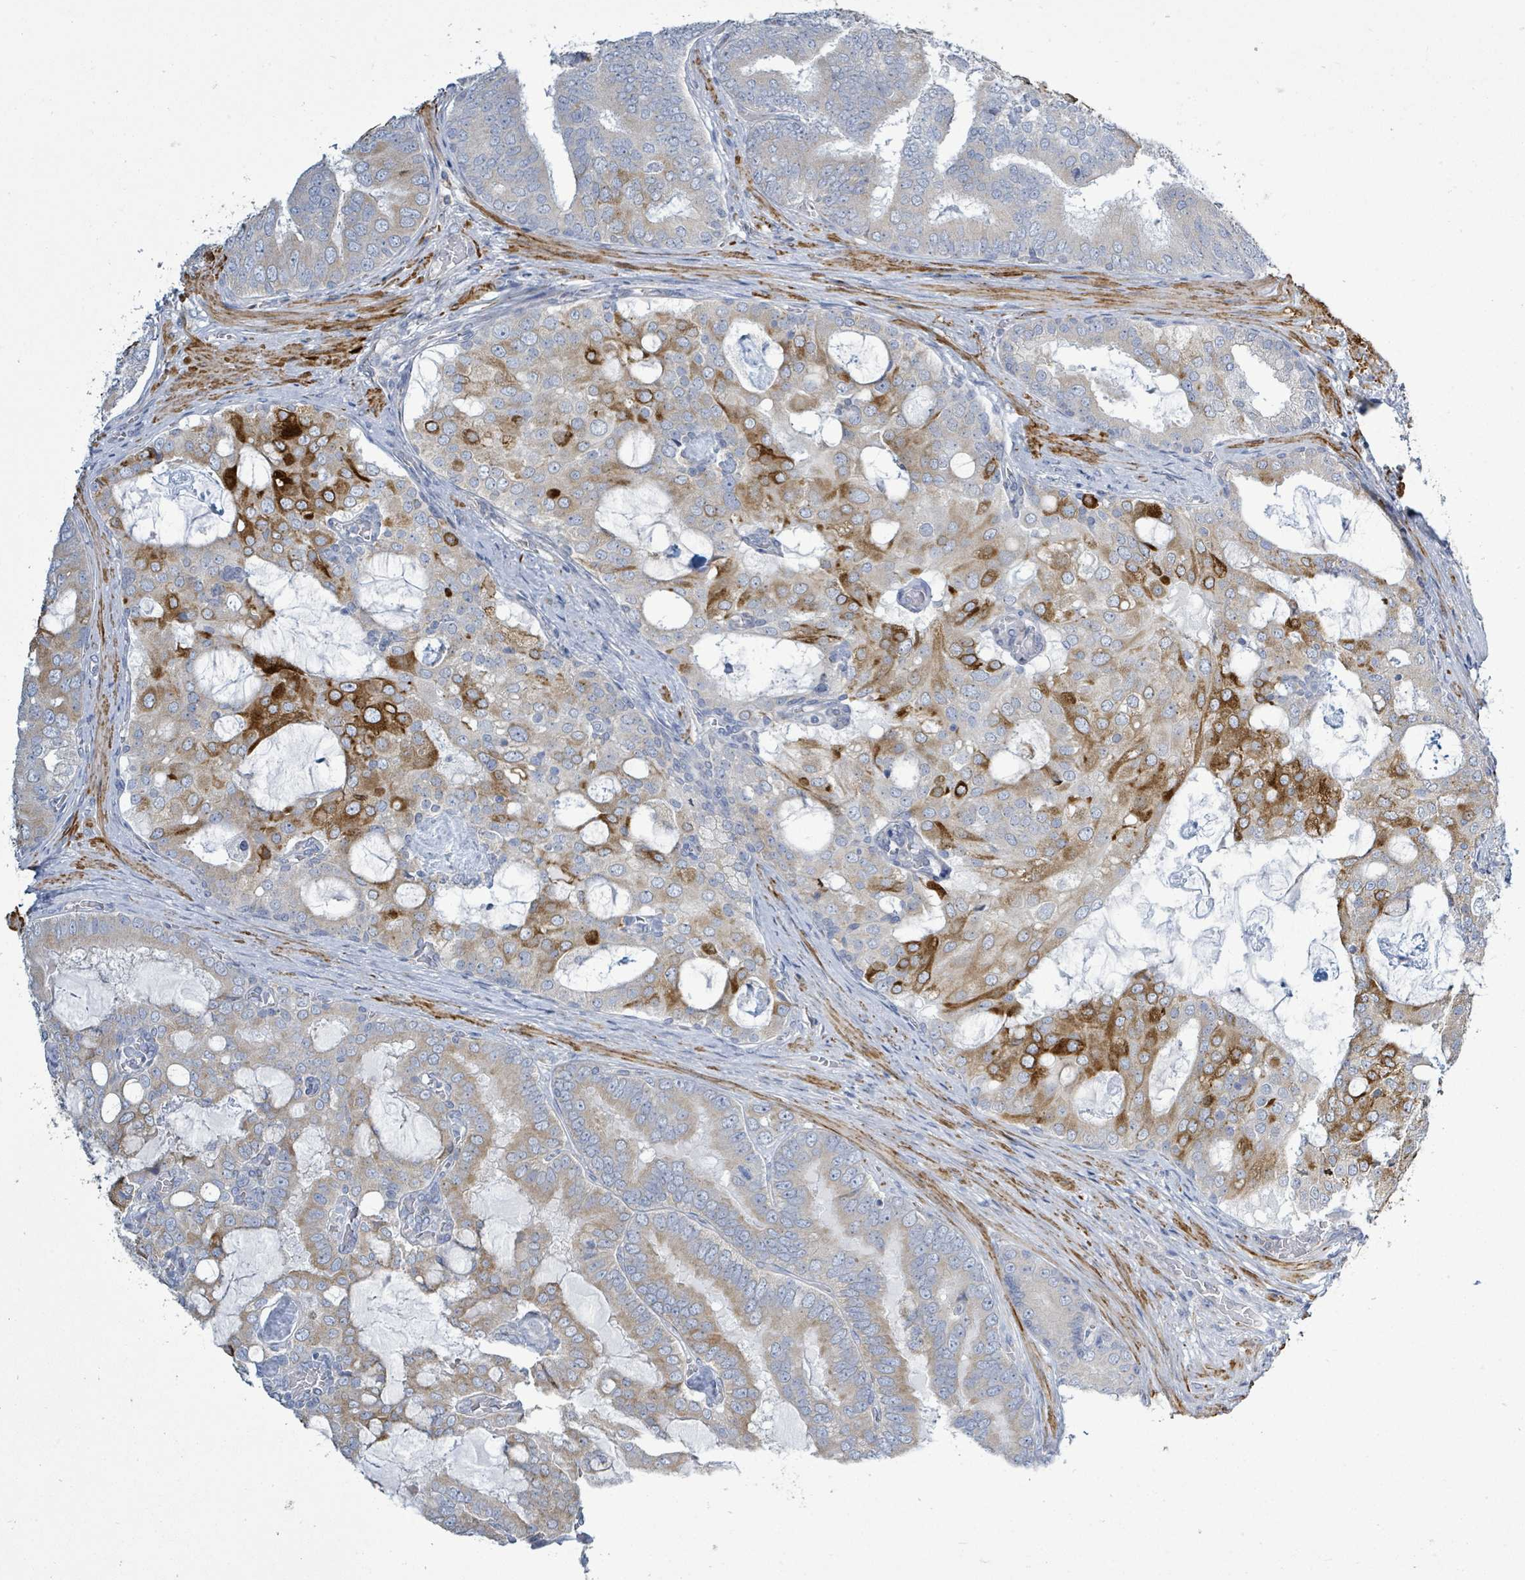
{"staining": {"intensity": "strong", "quantity": "<25%", "location": "cytoplasmic/membranous"}, "tissue": "prostate cancer", "cell_type": "Tumor cells", "image_type": "cancer", "snomed": [{"axis": "morphology", "description": "Adenocarcinoma, High grade"}, {"axis": "topography", "description": "Prostate"}], "caption": "Protein analysis of prostate cancer tissue displays strong cytoplasmic/membranous staining in about <25% of tumor cells.", "gene": "SIRPB1", "patient": {"sex": "male", "age": 55}}